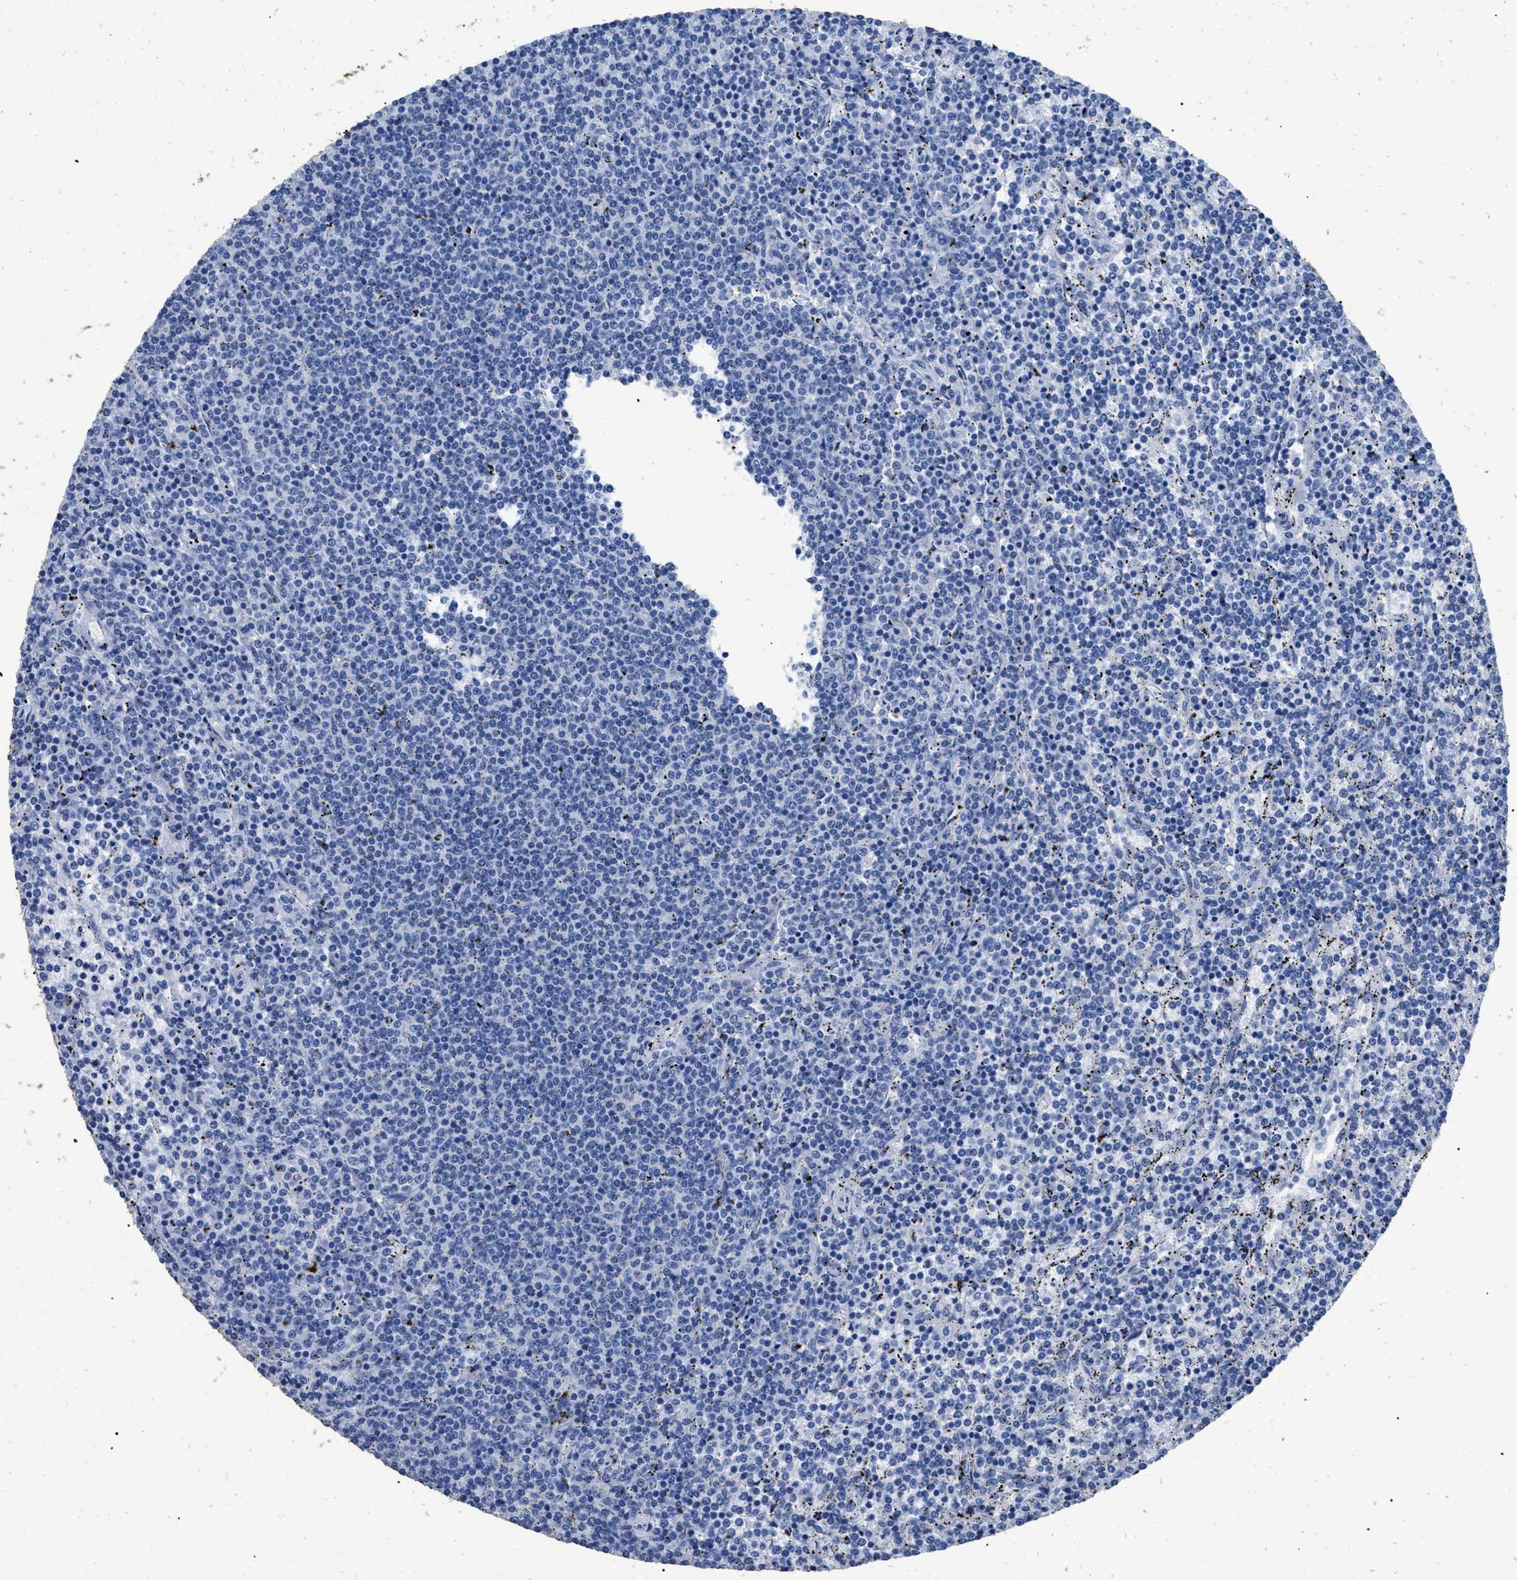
{"staining": {"intensity": "negative", "quantity": "none", "location": "none"}, "tissue": "lymphoma", "cell_type": "Tumor cells", "image_type": "cancer", "snomed": [{"axis": "morphology", "description": "Malignant lymphoma, non-Hodgkin's type, Low grade"}, {"axis": "topography", "description": "Spleen"}], "caption": "IHC photomicrograph of lymphoma stained for a protein (brown), which shows no expression in tumor cells.", "gene": "DLC1", "patient": {"sex": "female", "age": 50}}